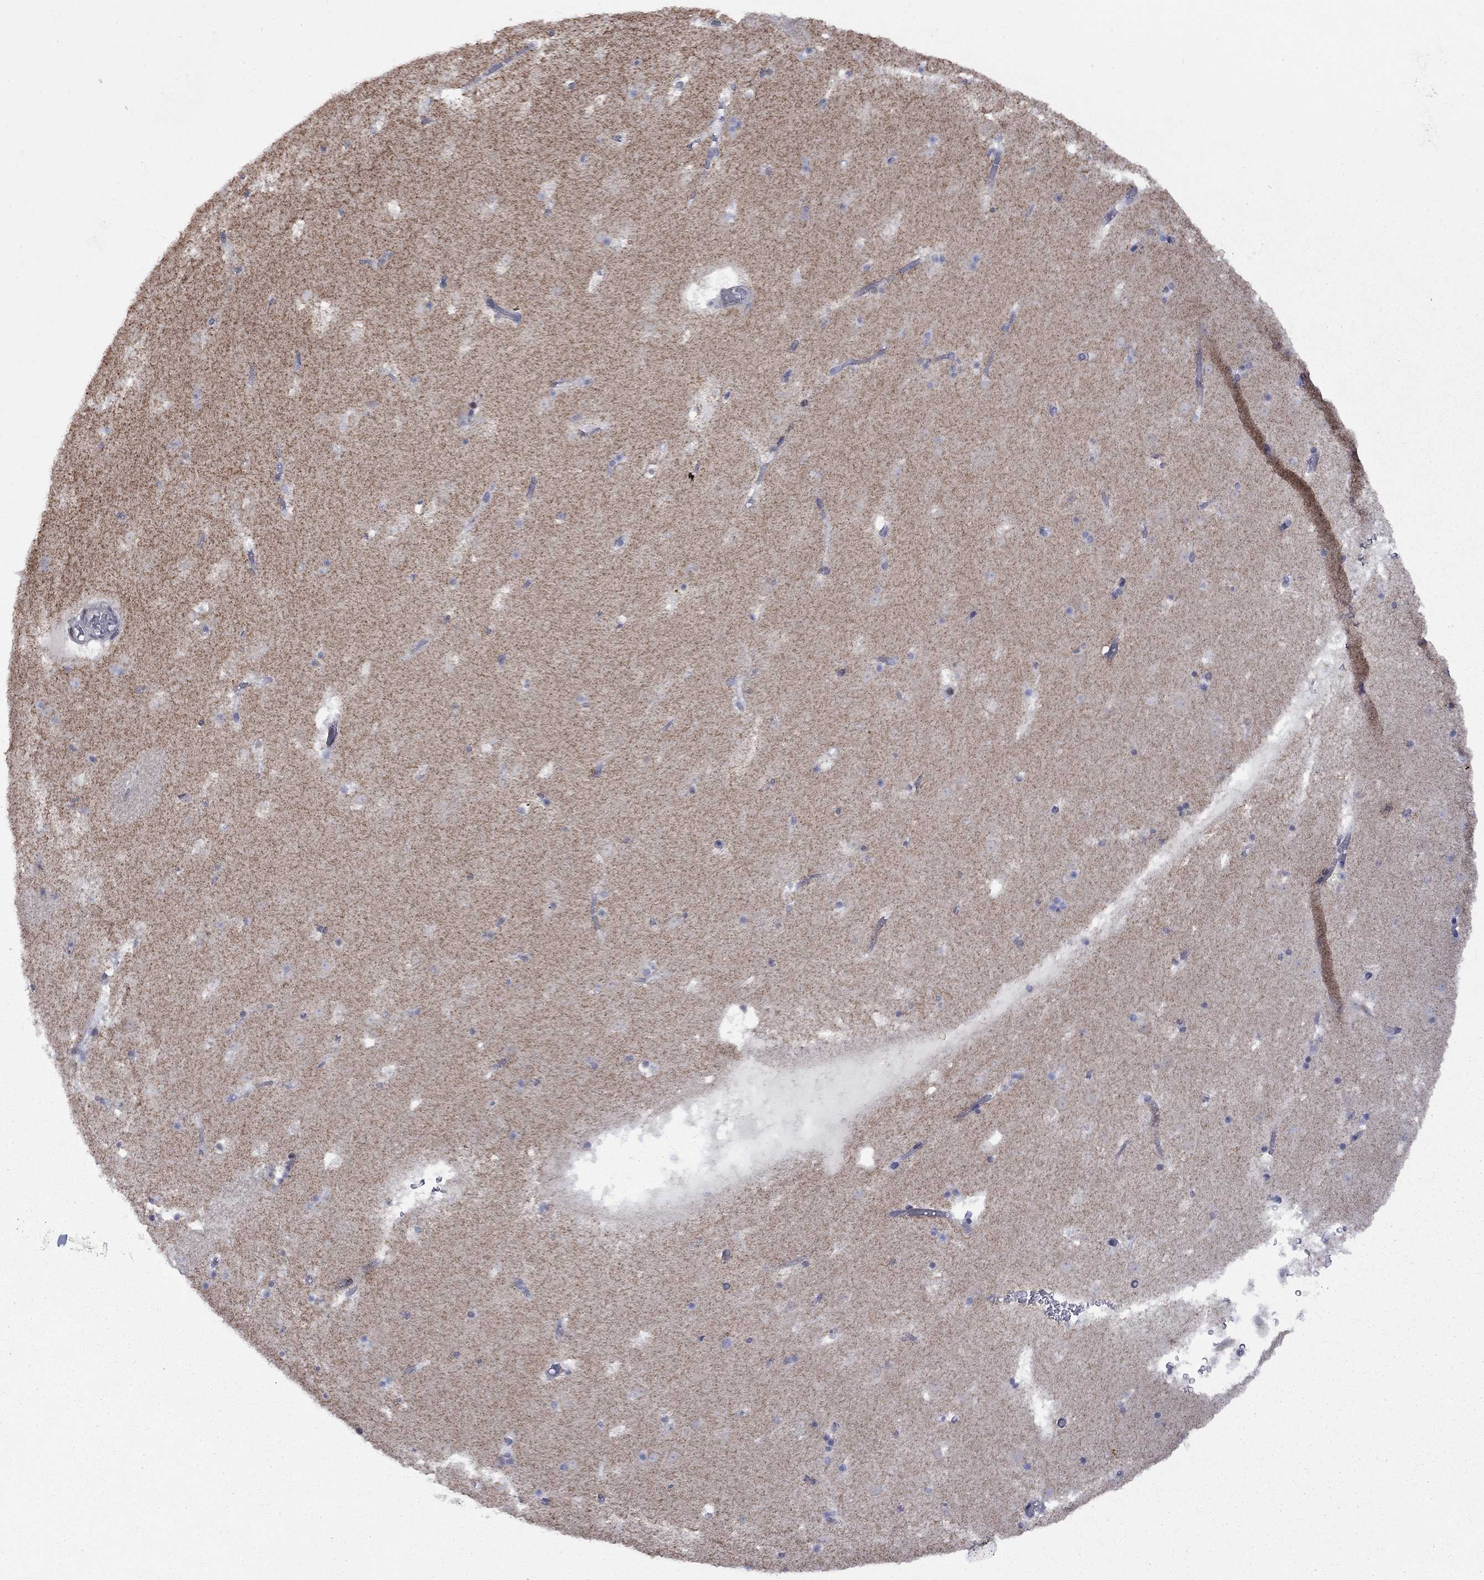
{"staining": {"intensity": "negative", "quantity": "none", "location": "none"}, "tissue": "caudate", "cell_type": "Glial cells", "image_type": "normal", "snomed": [{"axis": "morphology", "description": "Normal tissue, NOS"}, {"axis": "topography", "description": "Lateral ventricle wall"}], "caption": "Photomicrograph shows no significant protein positivity in glial cells of unremarkable caudate. (DAB IHC, high magnification).", "gene": "KCNJ16", "patient": {"sex": "female", "age": 42}}